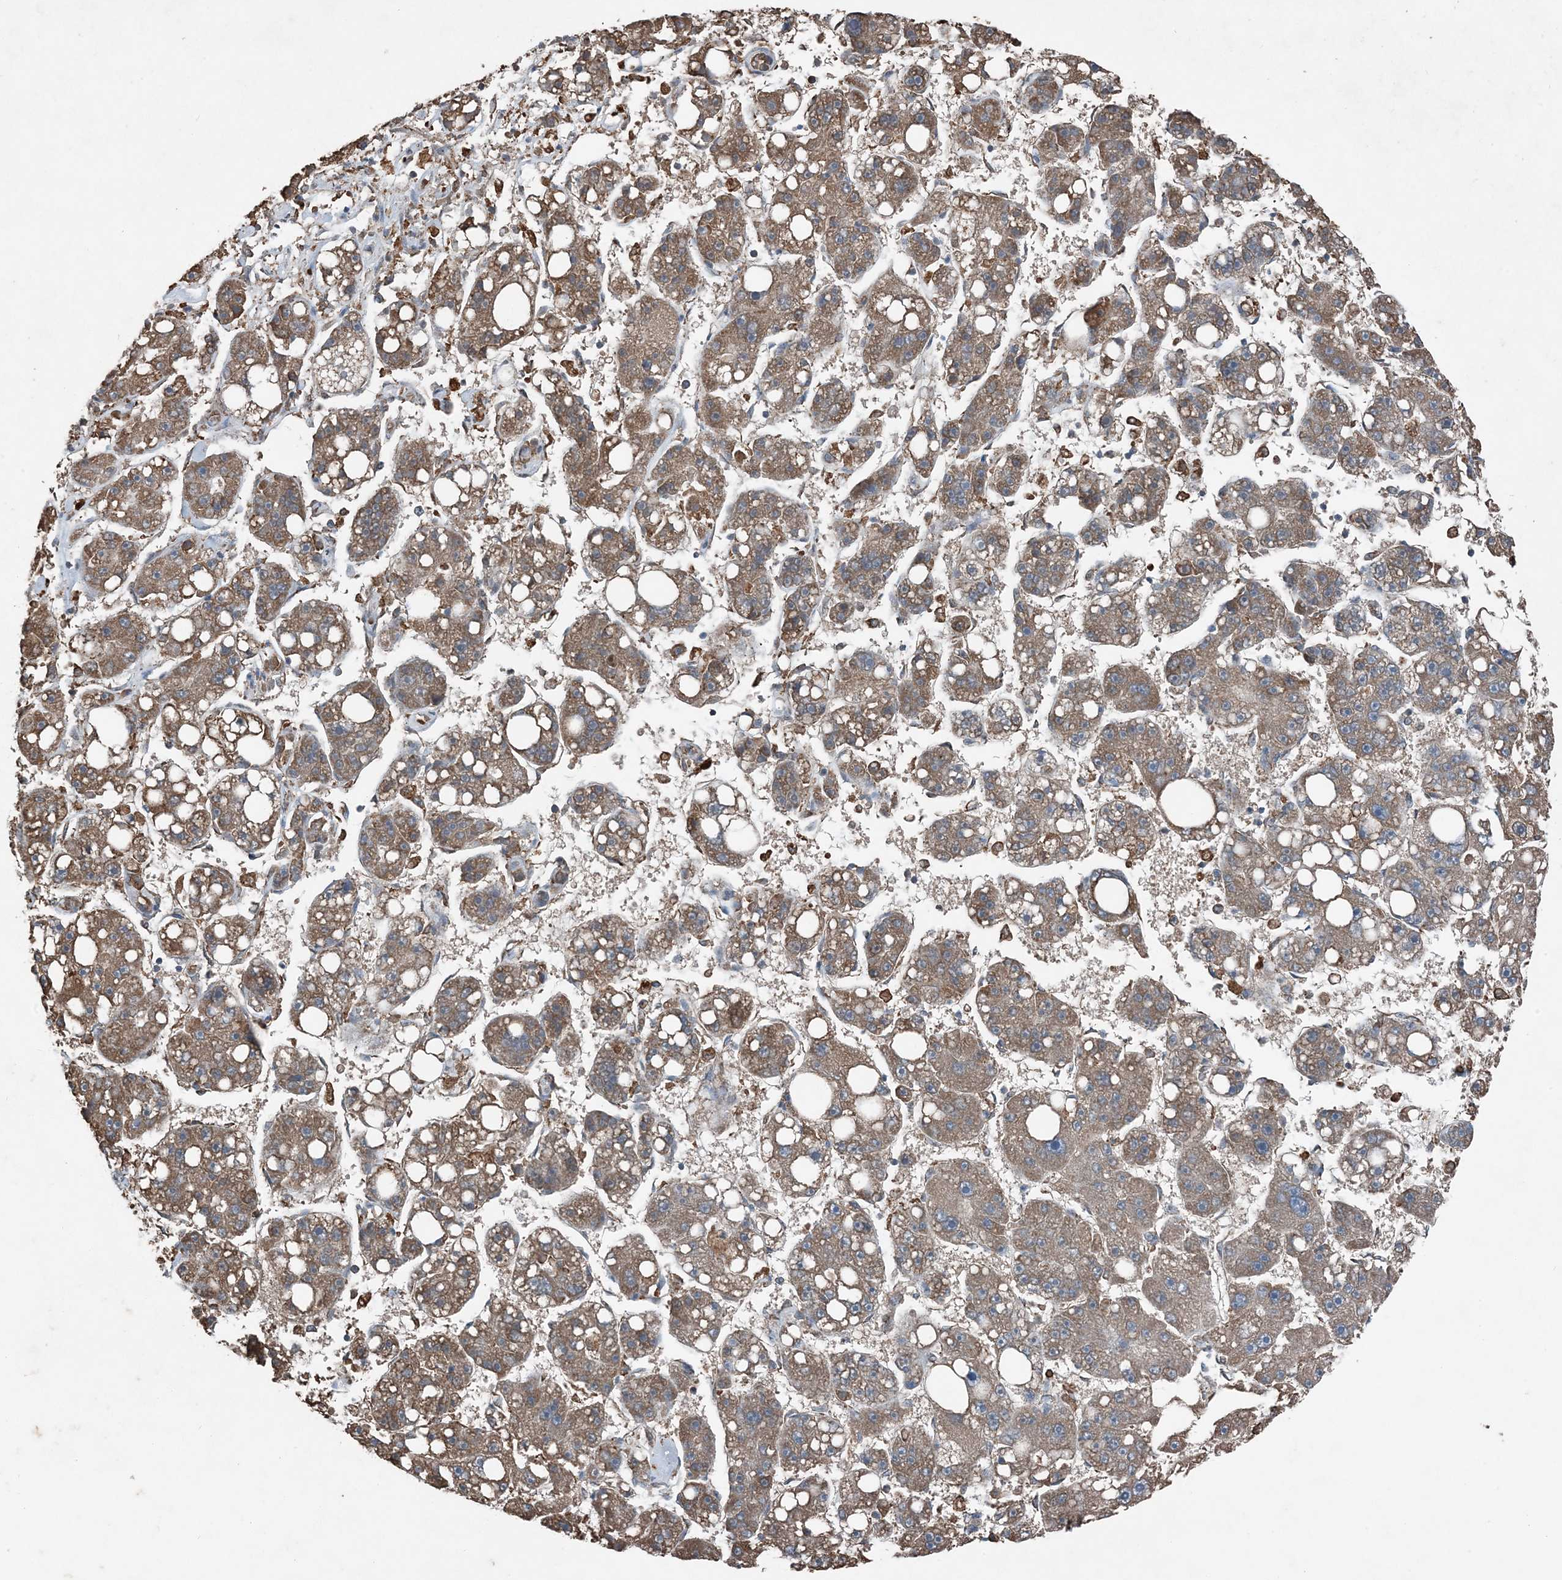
{"staining": {"intensity": "moderate", "quantity": ">75%", "location": "cytoplasmic/membranous"}, "tissue": "liver cancer", "cell_type": "Tumor cells", "image_type": "cancer", "snomed": [{"axis": "morphology", "description": "Carcinoma, Hepatocellular, NOS"}, {"axis": "topography", "description": "Liver"}], "caption": "Liver cancer (hepatocellular carcinoma) was stained to show a protein in brown. There is medium levels of moderate cytoplasmic/membranous staining in approximately >75% of tumor cells.", "gene": "PDIA6", "patient": {"sex": "female", "age": 61}}